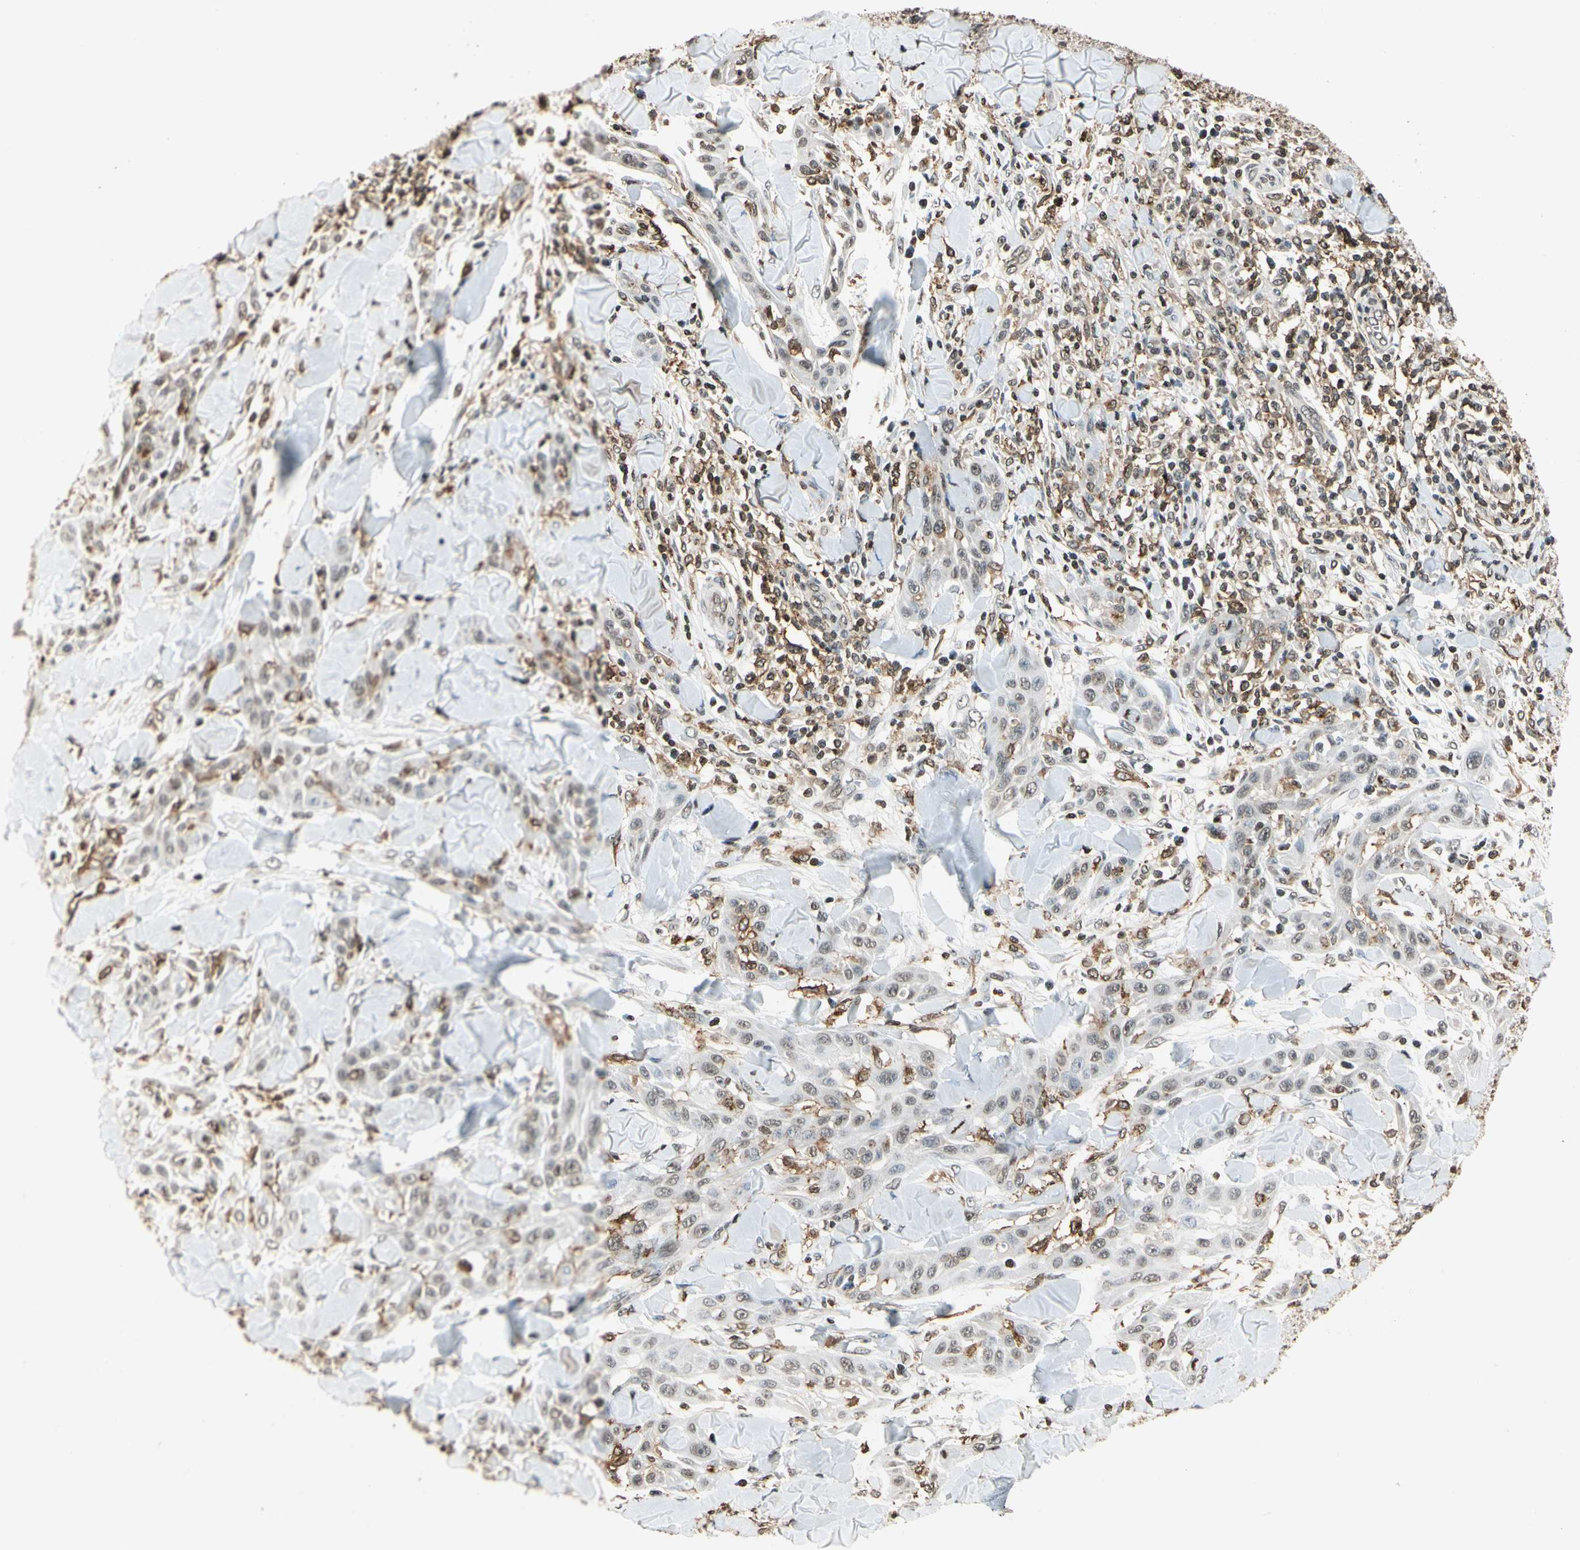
{"staining": {"intensity": "weak", "quantity": "25%-75%", "location": "nuclear"}, "tissue": "skin cancer", "cell_type": "Tumor cells", "image_type": "cancer", "snomed": [{"axis": "morphology", "description": "Squamous cell carcinoma, NOS"}, {"axis": "topography", "description": "Skin"}], "caption": "This is a micrograph of IHC staining of skin squamous cell carcinoma, which shows weak staining in the nuclear of tumor cells.", "gene": "FER", "patient": {"sex": "male", "age": 24}}